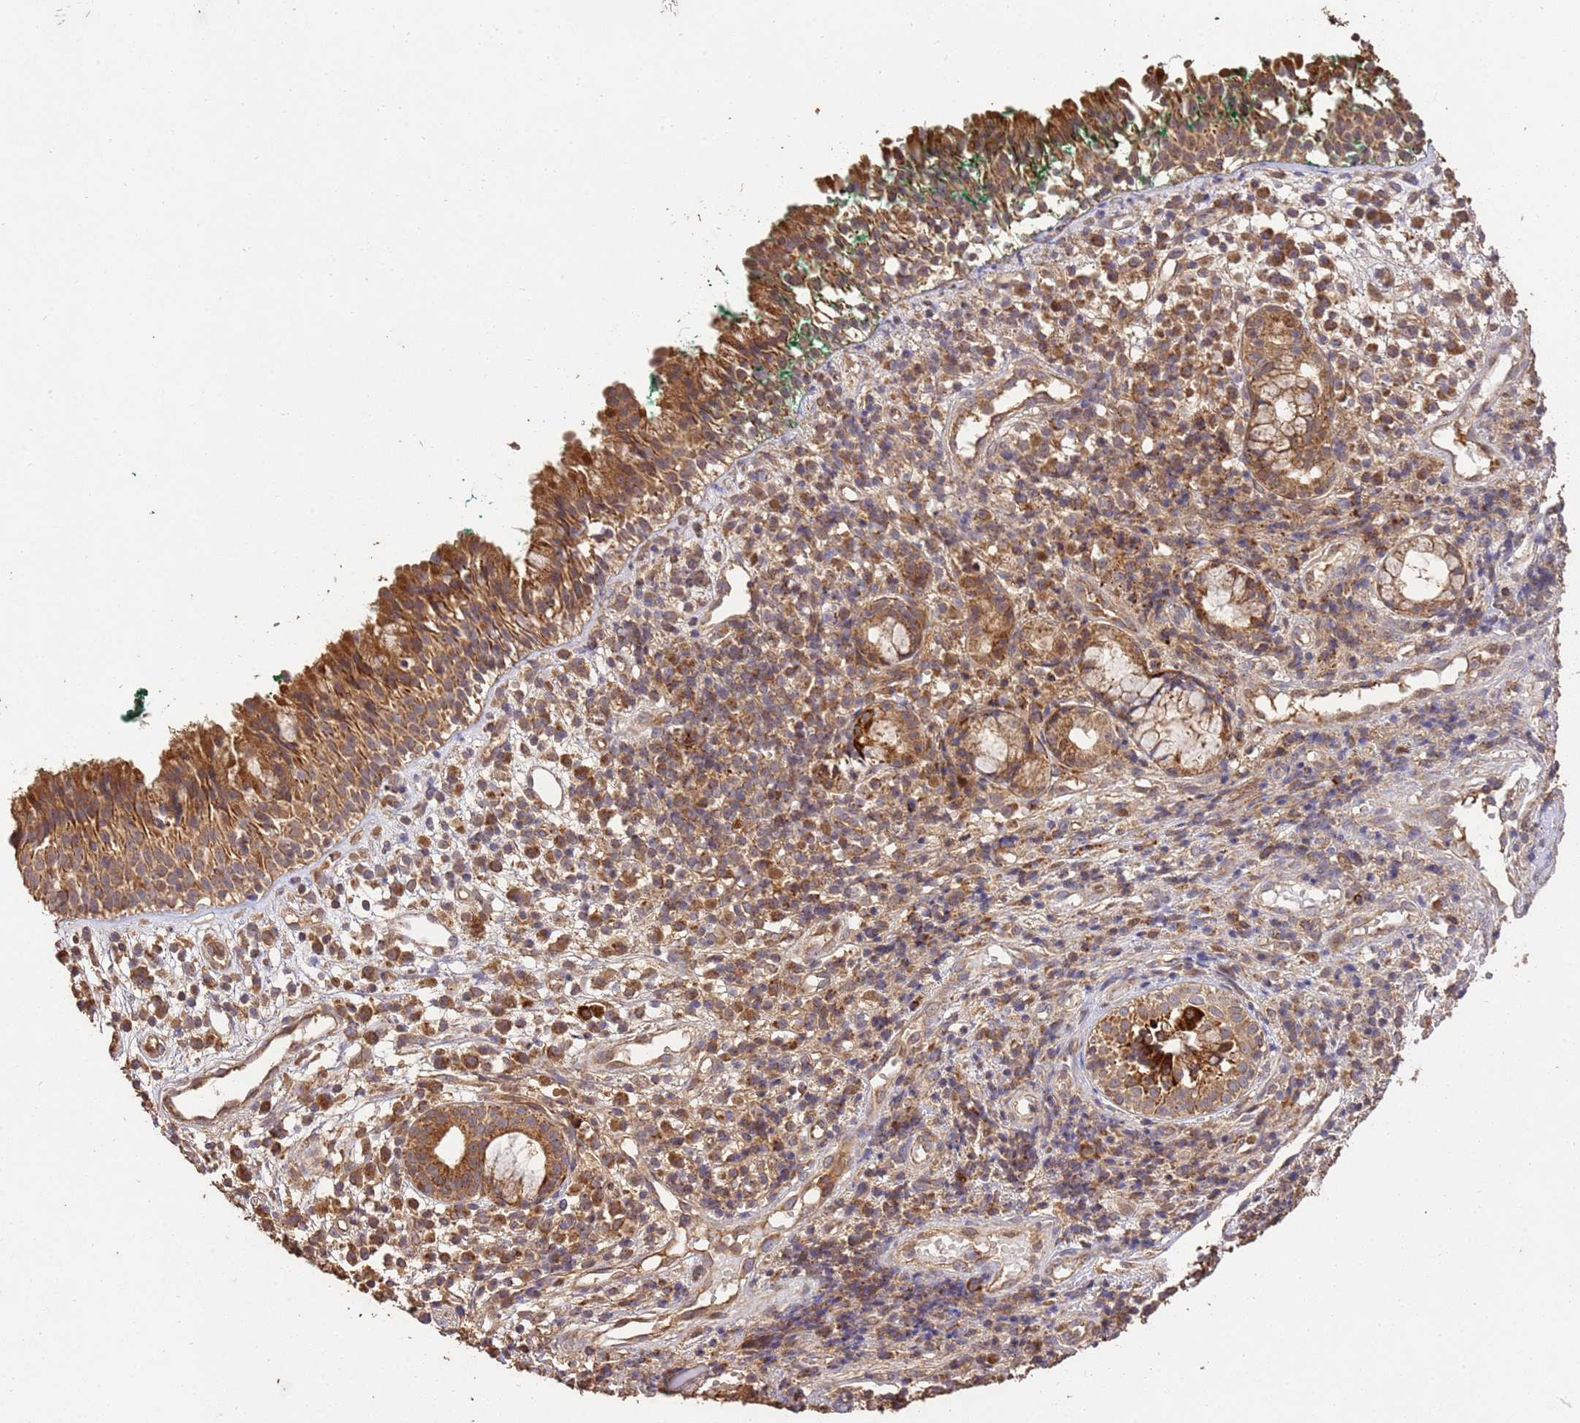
{"staining": {"intensity": "weak", "quantity": ">75%", "location": "cytoplasmic/membranous"}, "tissue": "adipose tissue", "cell_type": "Adipocytes", "image_type": "normal", "snomed": [{"axis": "morphology", "description": "Normal tissue, NOS"}, {"axis": "morphology", "description": "Basal cell carcinoma"}, {"axis": "topography", "description": "Cartilage tissue"}, {"axis": "topography", "description": "Nasopharynx"}, {"axis": "topography", "description": "Oral tissue"}], "caption": "DAB (3,3'-diaminobenzidine) immunohistochemical staining of unremarkable human adipose tissue reveals weak cytoplasmic/membranous protein expression in approximately >75% of adipocytes.", "gene": "LRRC28", "patient": {"sex": "female", "age": 77}}